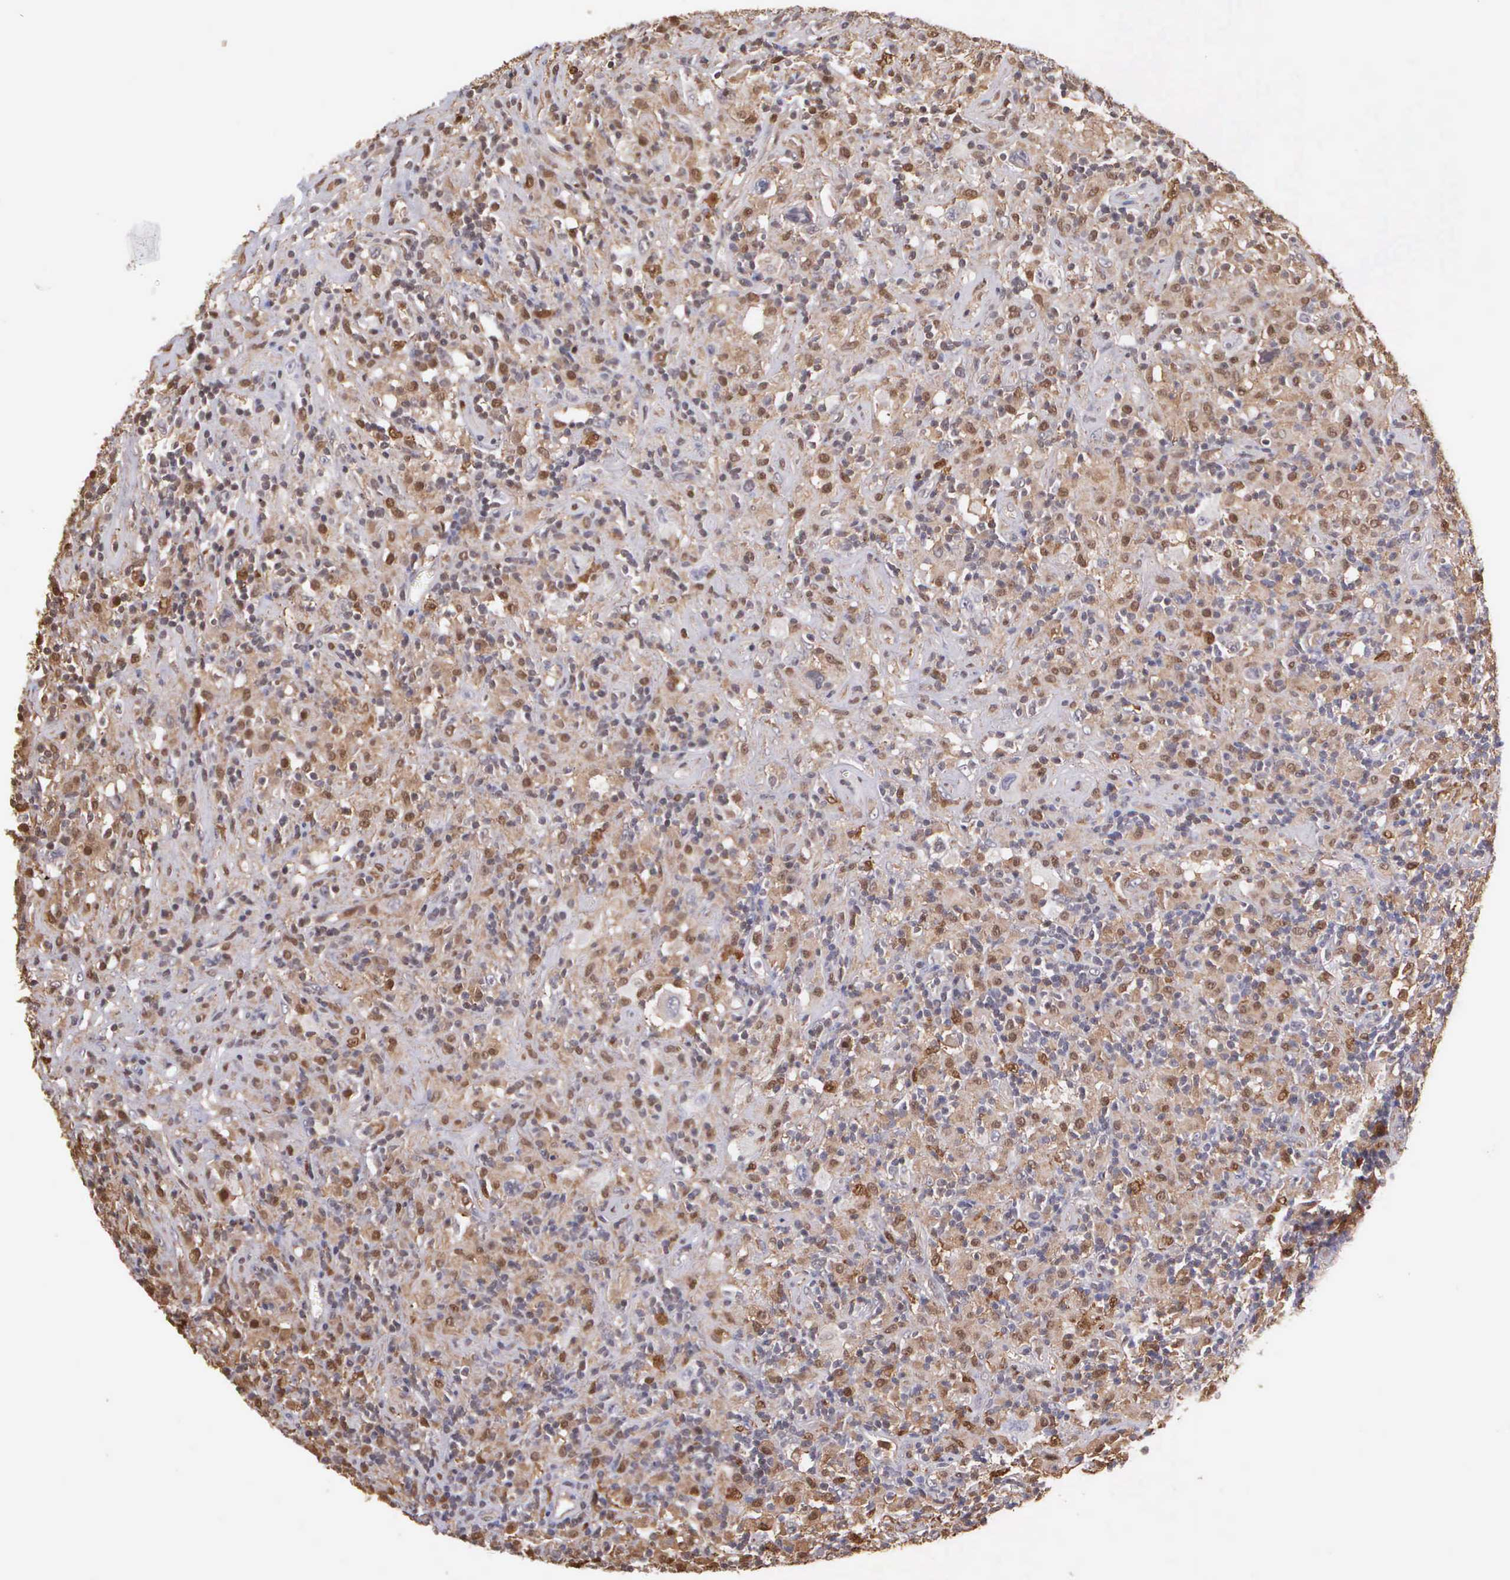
{"staining": {"intensity": "moderate", "quantity": "25%-75%", "location": "cytoplasmic/membranous,nuclear"}, "tissue": "lymphoma", "cell_type": "Tumor cells", "image_type": "cancer", "snomed": [{"axis": "morphology", "description": "Hodgkin's disease, NOS"}, {"axis": "topography", "description": "Lymph node"}], "caption": "This histopathology image demonstrates Hodgkin's disease stained with IHC to label a protein in brown. The cytoplasmic/membranous and nuclear of tumor cells show moderate positivity for the protein. Nuclei are counter-stained blue.", "gene": "BID", "patient": {"sex": "male", "age": 46}}